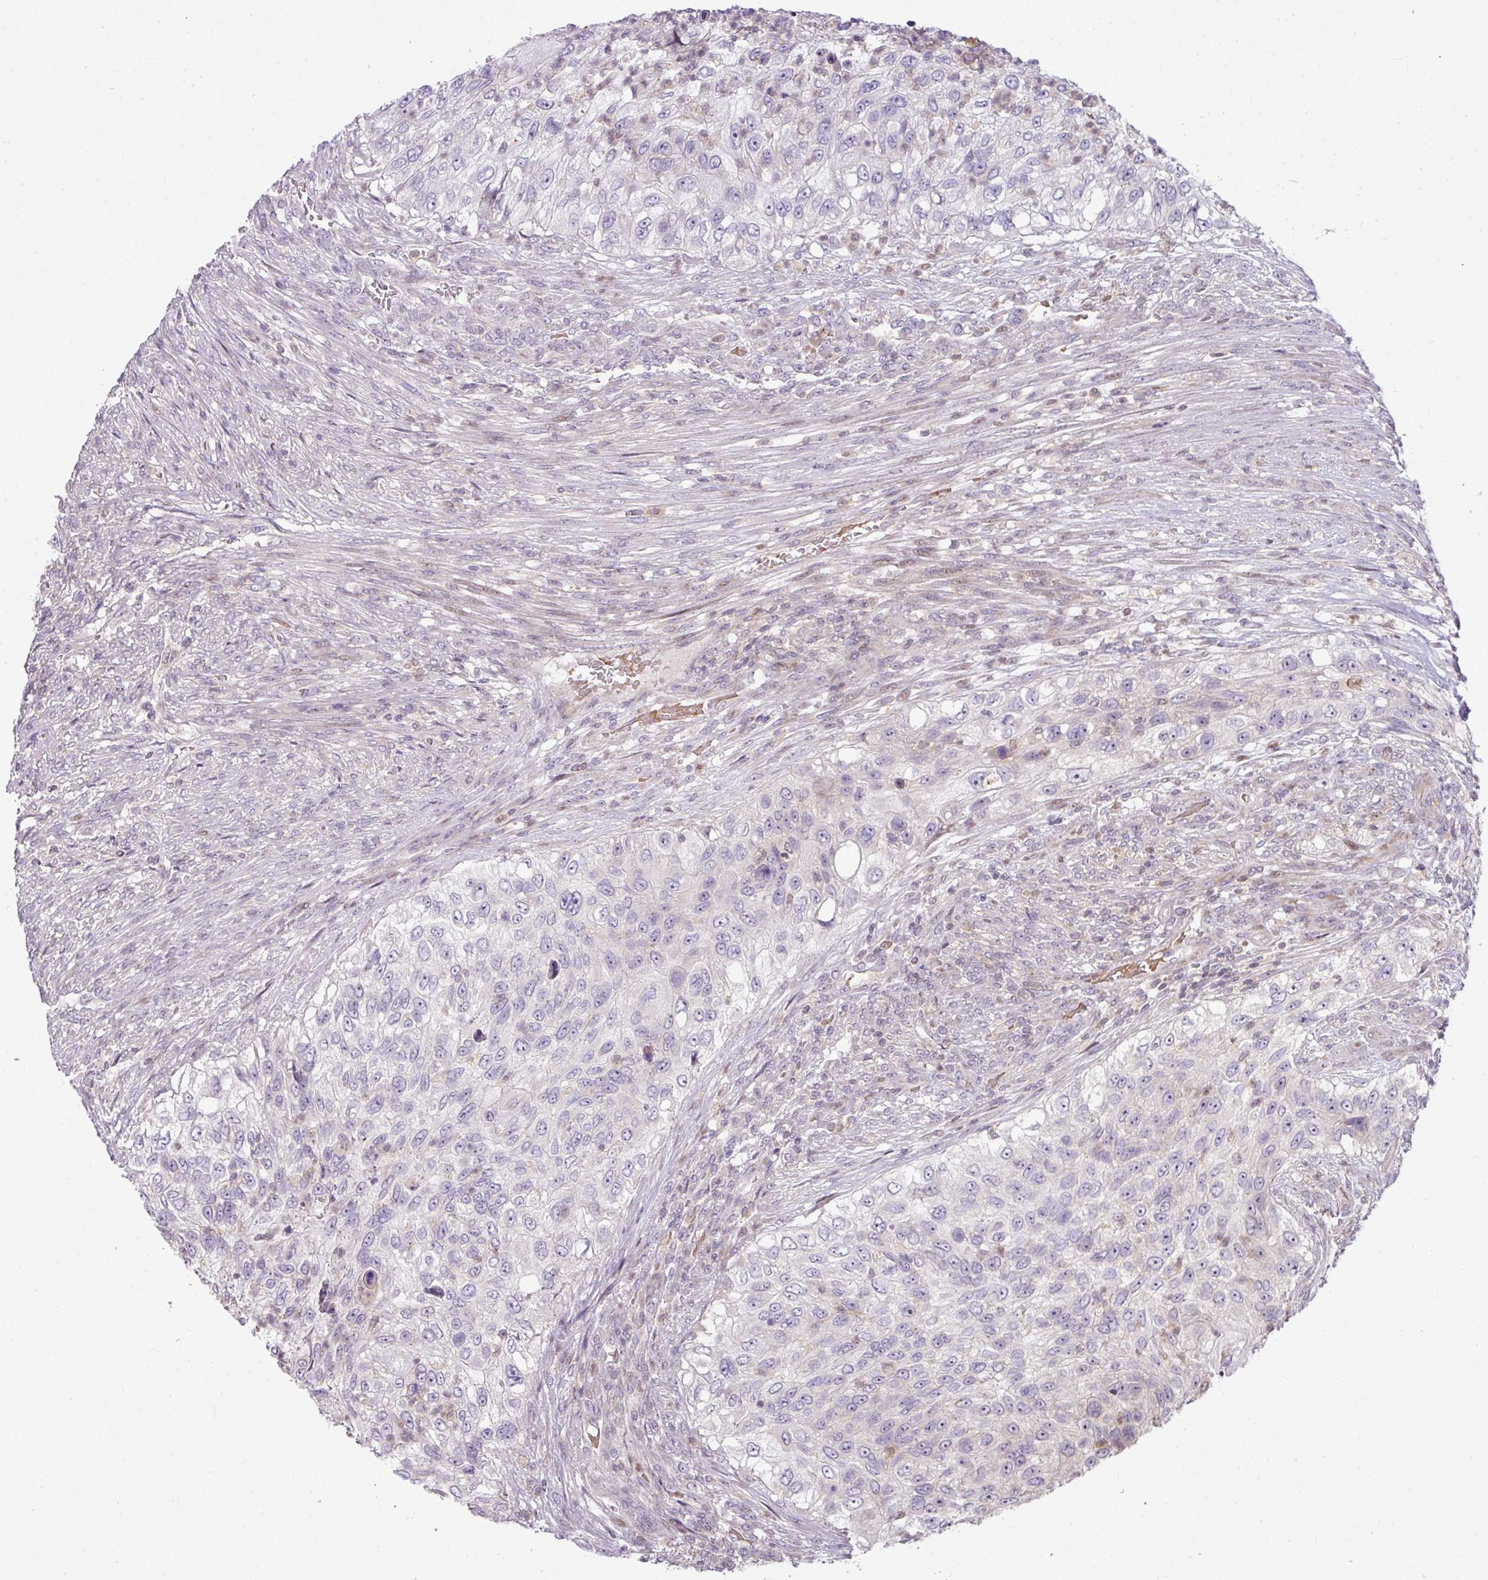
{"staining": {"intensity": "negative", "quantity": "none", "location": "none"}, "tissue": "urothelial cancer", "cell_type": "Tumor cells", "image_type": "cancer", "snomed": [{"axis": "morphology", "description": "Urothelial carcinoma, High grade"}, {"axis": "topography", "description": "Urinary bladder"}], "caption": "IHC image of human high-grade urothelial carcinoma stained for a protein (brown), which reveals no expression in tumor cells.", "gene": "STAT5A", "patient": {"sex": "female", "age": 60}}